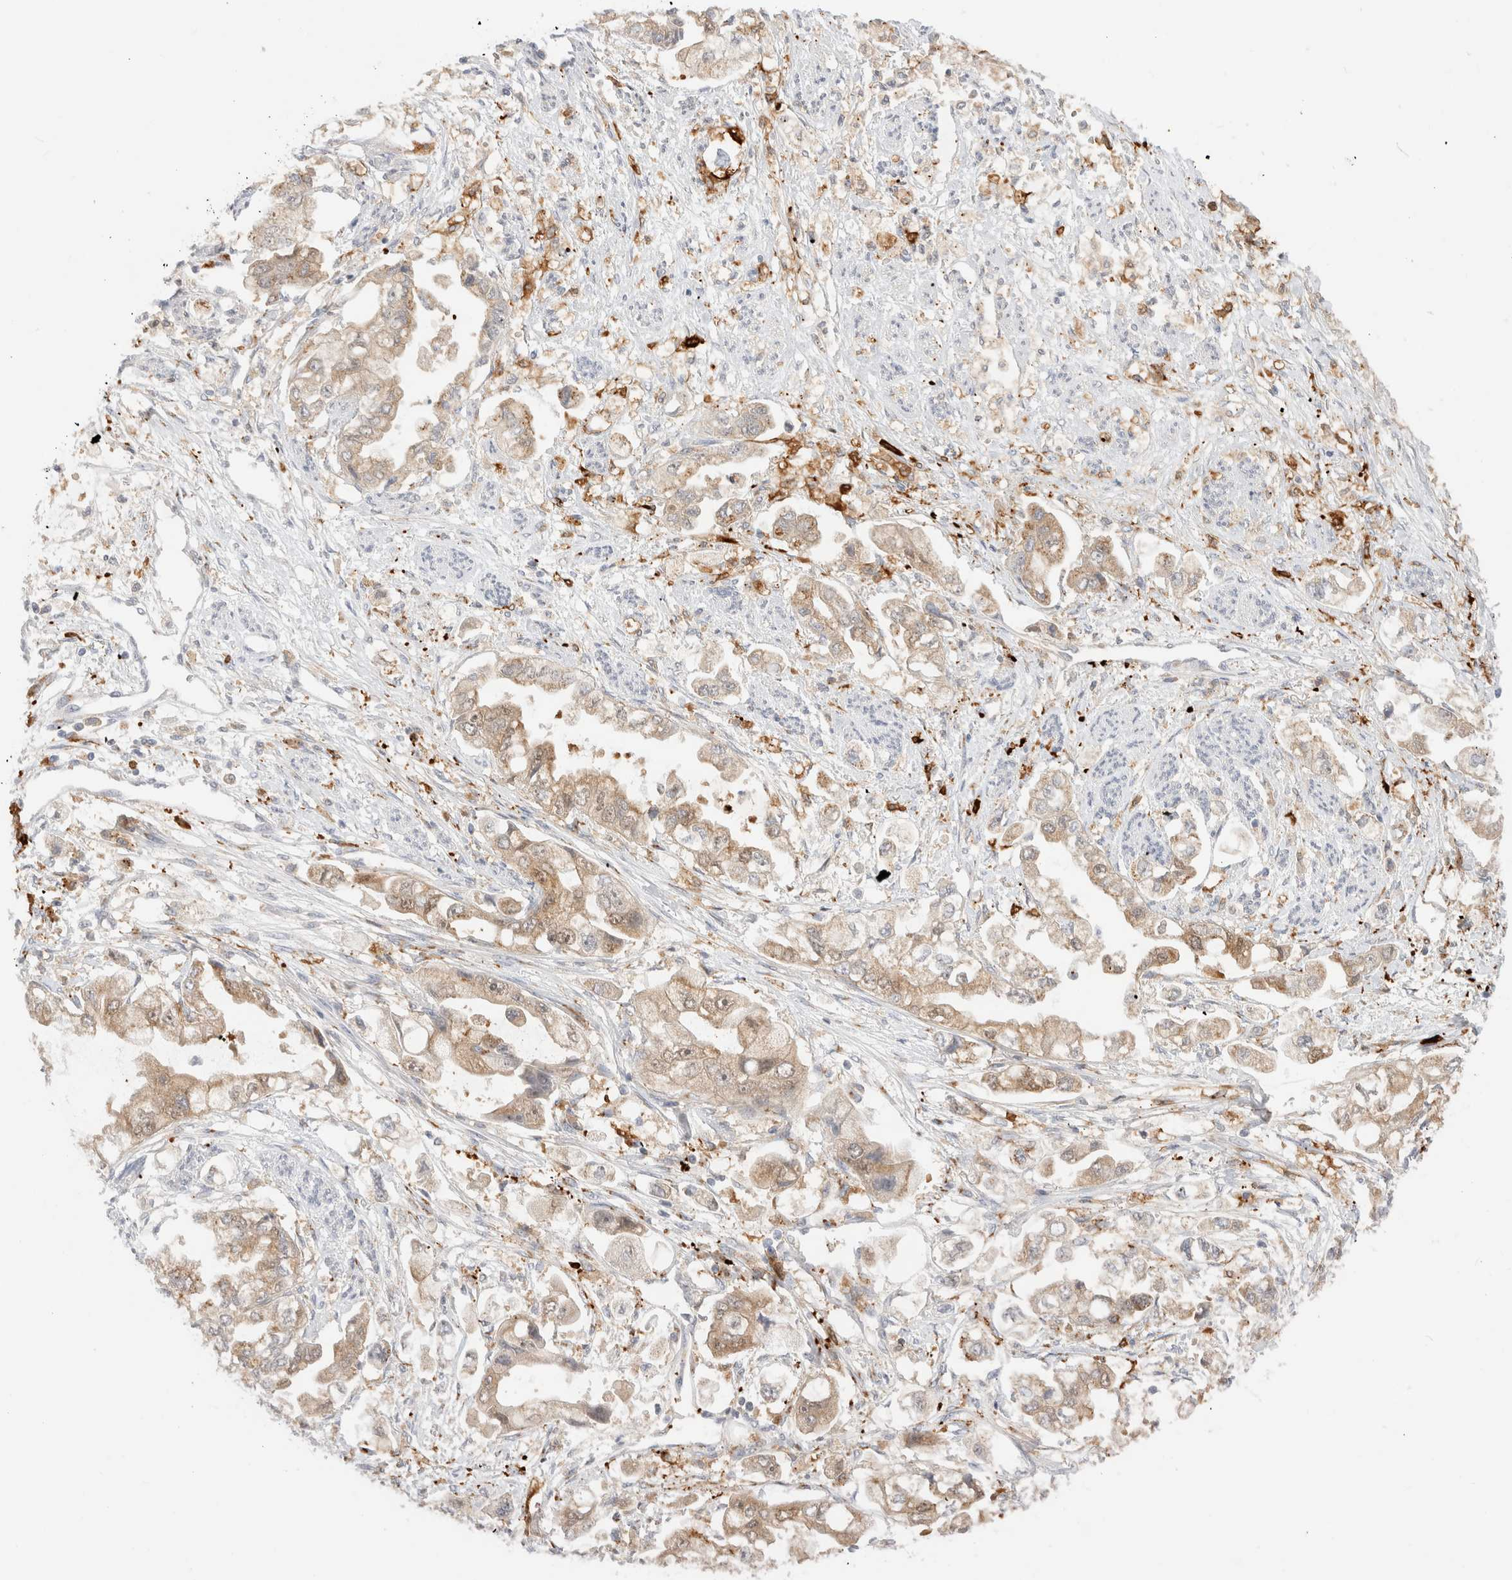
{"staining": {"intensity": "weak", "quantity": ">75%", "location": "cytoplasmic/membranous"}, "tissue": "stomach cancer", "cell_type": "Tumor cells", "image_type": "cancer", "snomed": [{"axis": "morphology", "description": "Adenocarcinoma, NOS"}, {"axis": "topography", "description": "Stomach"}], "caption": "Stomach cancer (adenocarcinoma) stained with a brown dye displays weak cytoplasmic/membranous positive staining in about >75% of tumor cells.", "gene": "EFCAB13", "patient": {"sex": "male", "age": 62}}